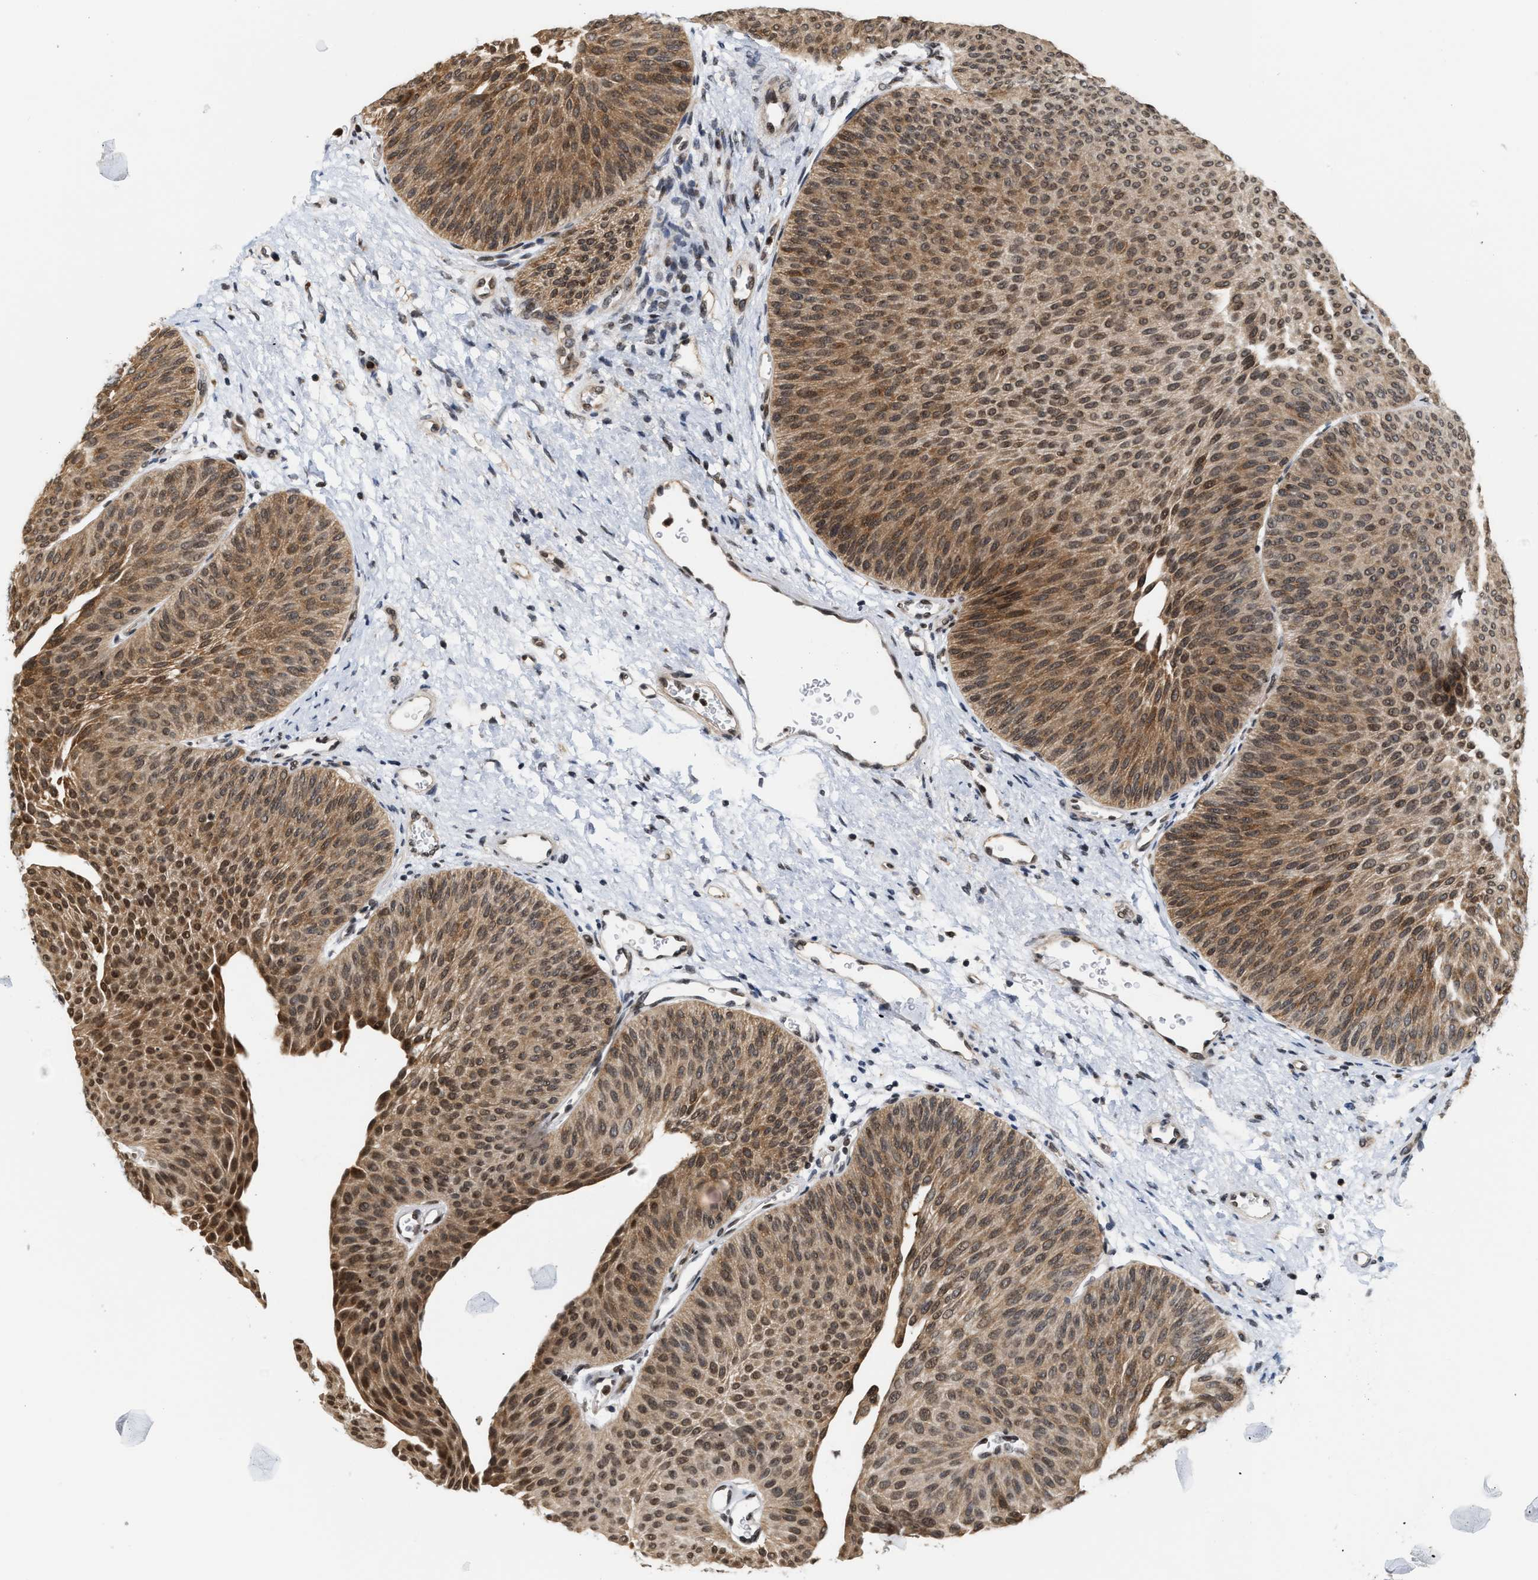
{"staining": {"intensity": "moderate", "quantity": ">75%", "location": "cytoplasmic/membranous,nuclear"}, "tissue": "urothelial cancer", "cell_type": "Tumor cells", "image_type": "cancer", "snomed": [{"axis": "morphology", "description": "Urothelial carcinoma, Low grade"}, {"axis": "topography", "description": "Urinary bladder"}], "caption": "IHC (DAB) staining of human urothelial cancer shows moderate cytoplasmic/membranous and nuclear protein staining in approximately >75% of tumor cells. The staining is performed using DAB brown chromogen to label protein expression. The nuclei are counter-stained blue using hematoxylin.", "gene": "ANKRD6", "patient": {"sex": "female", "age": 60}}